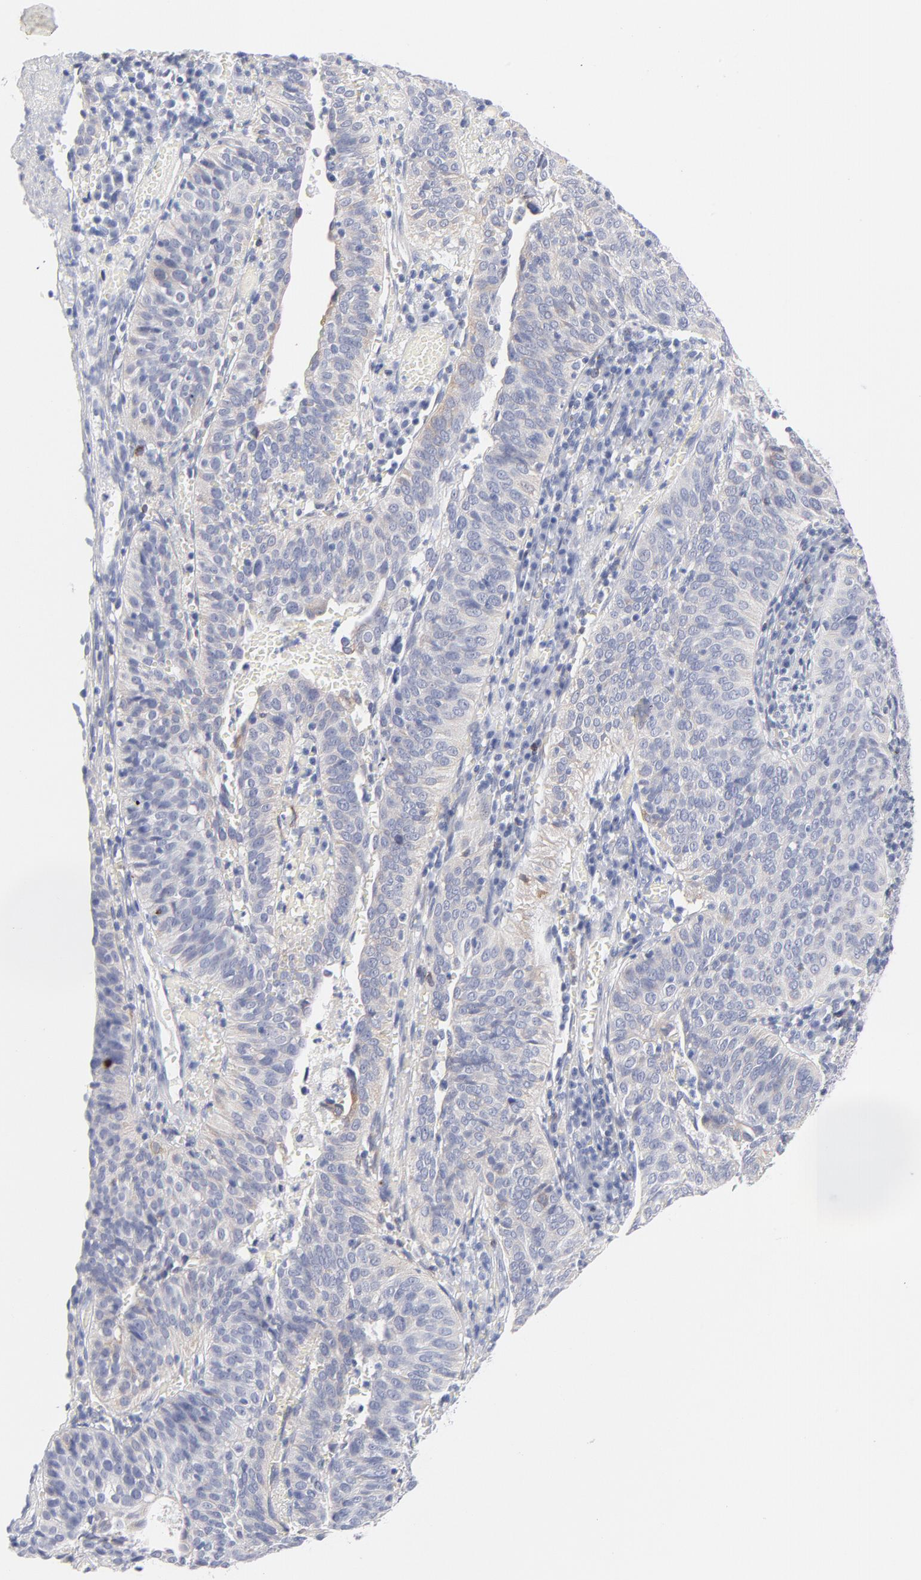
{"staining": {"intensity": "weak", "quantity": ">75%", "location": "cytoplasmic/membranous"}, "tissue": "cervical cancer", "cell_type": "Tumor cells", "image_type": "cancer", "snomed": [{"axis": "morphology", "description": "Squamous cell carcinoma, NOS"}, {"axis": "topography", "description": "Cervix"}], "caption": "Human squamous cell carcinoma (cervical) stained with a brown dye reveals weak cytoplasmic/membranous positive staining in approximately >75% of tumor cells.", "gene": "MID1", "patient": {"sex": "female", "age": 39}}